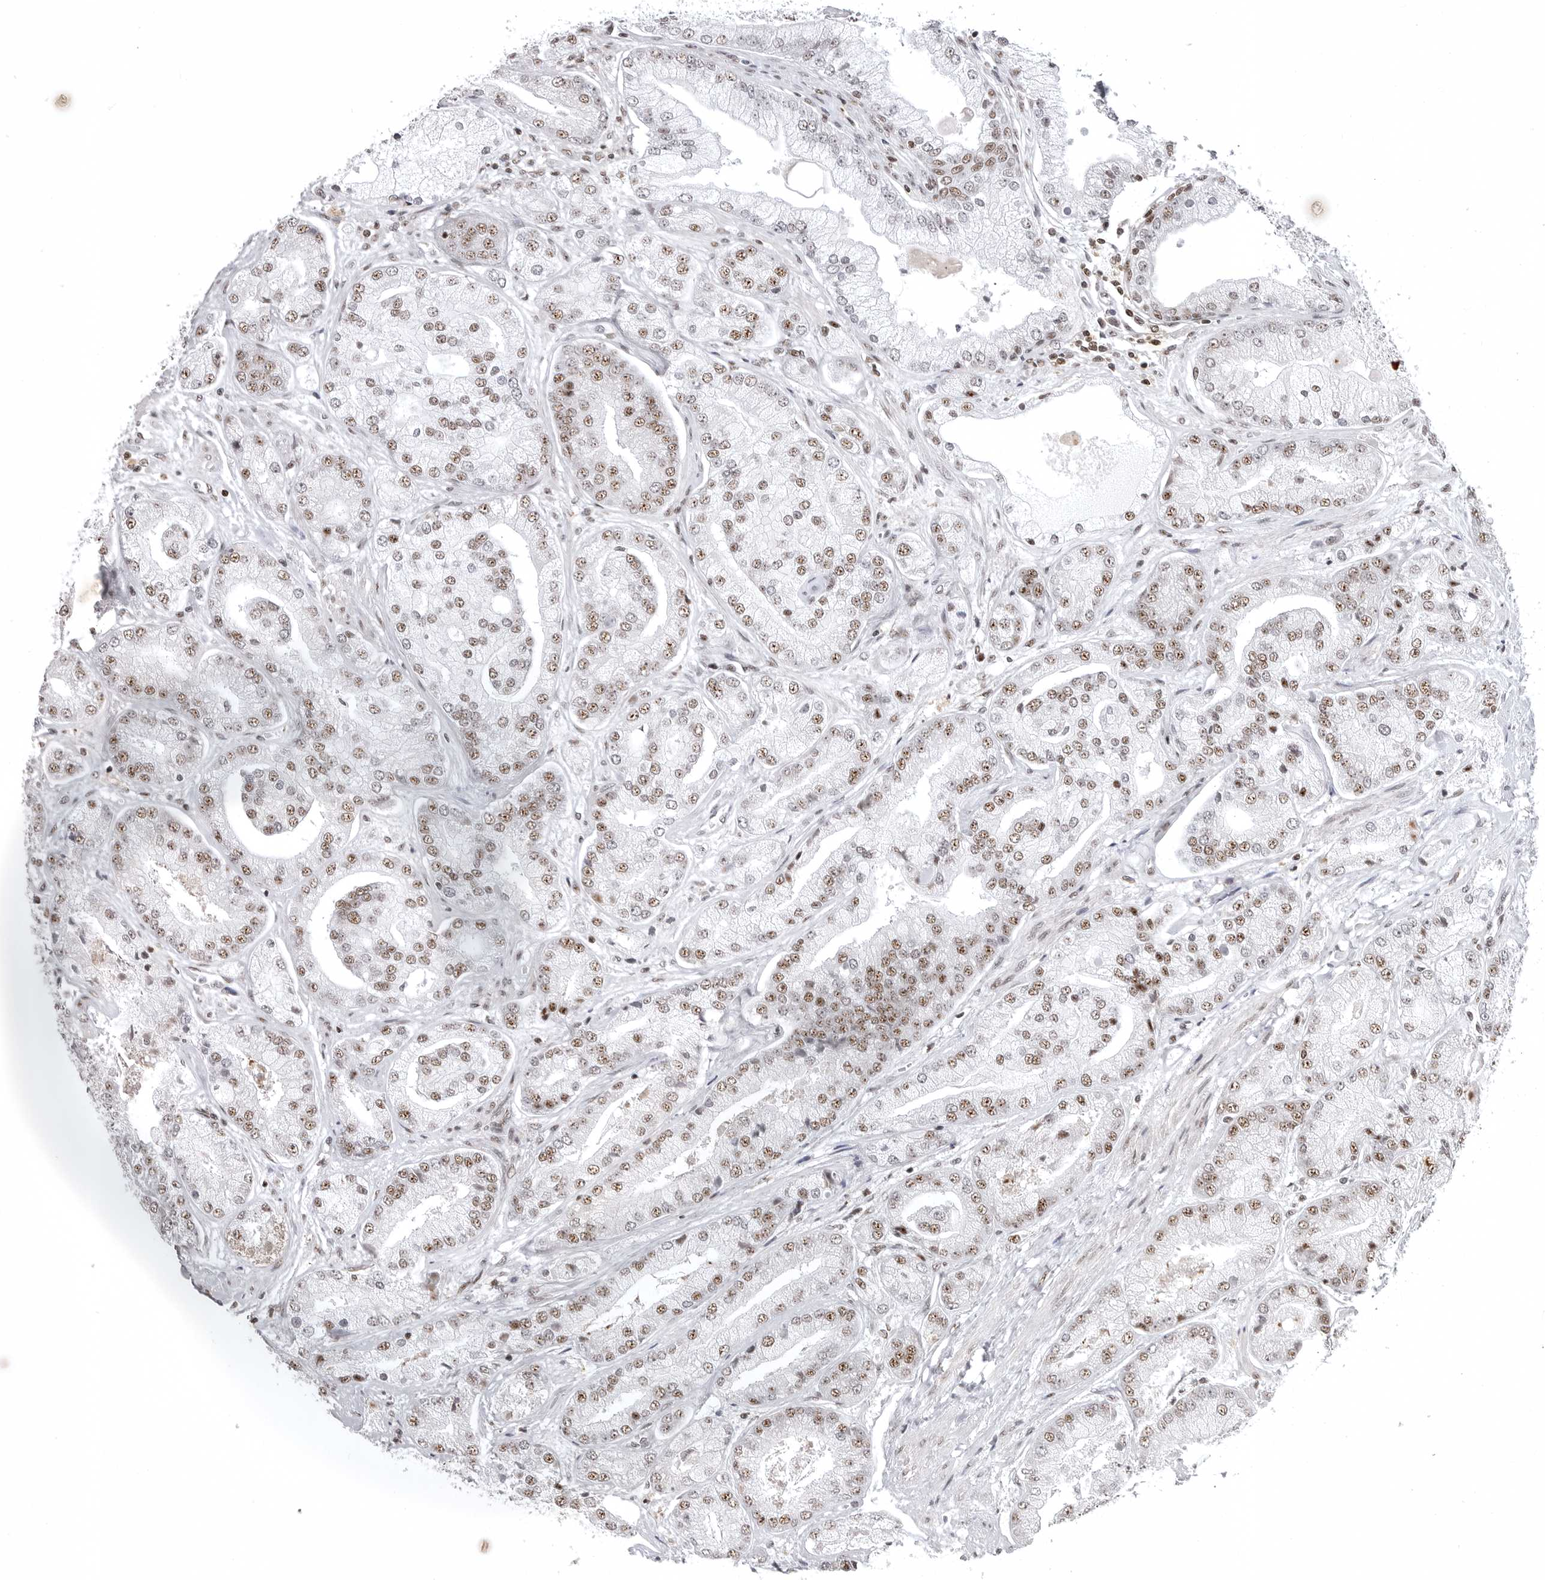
{"staining": {"intensity": "moderate", "quantity": ">75%", "location": "nuclear"}, "tissue": "prostate cancer", "cell_type": "Tumor cells", "image_type": "cancer", "snomed": [{"axis": "morphology", "description": "Adenocarcinoma, High grade"}, {"axis": "topography", "description": "Prostate"}], "caption": "A medium amount of moderate nuclear staining is identified in about >75% of tumor cells in prostate cancer (high-grade adenocarcinoma) tissue.", "gene": "WRAP53", "patient": {"sex": "male", "age": 58}}